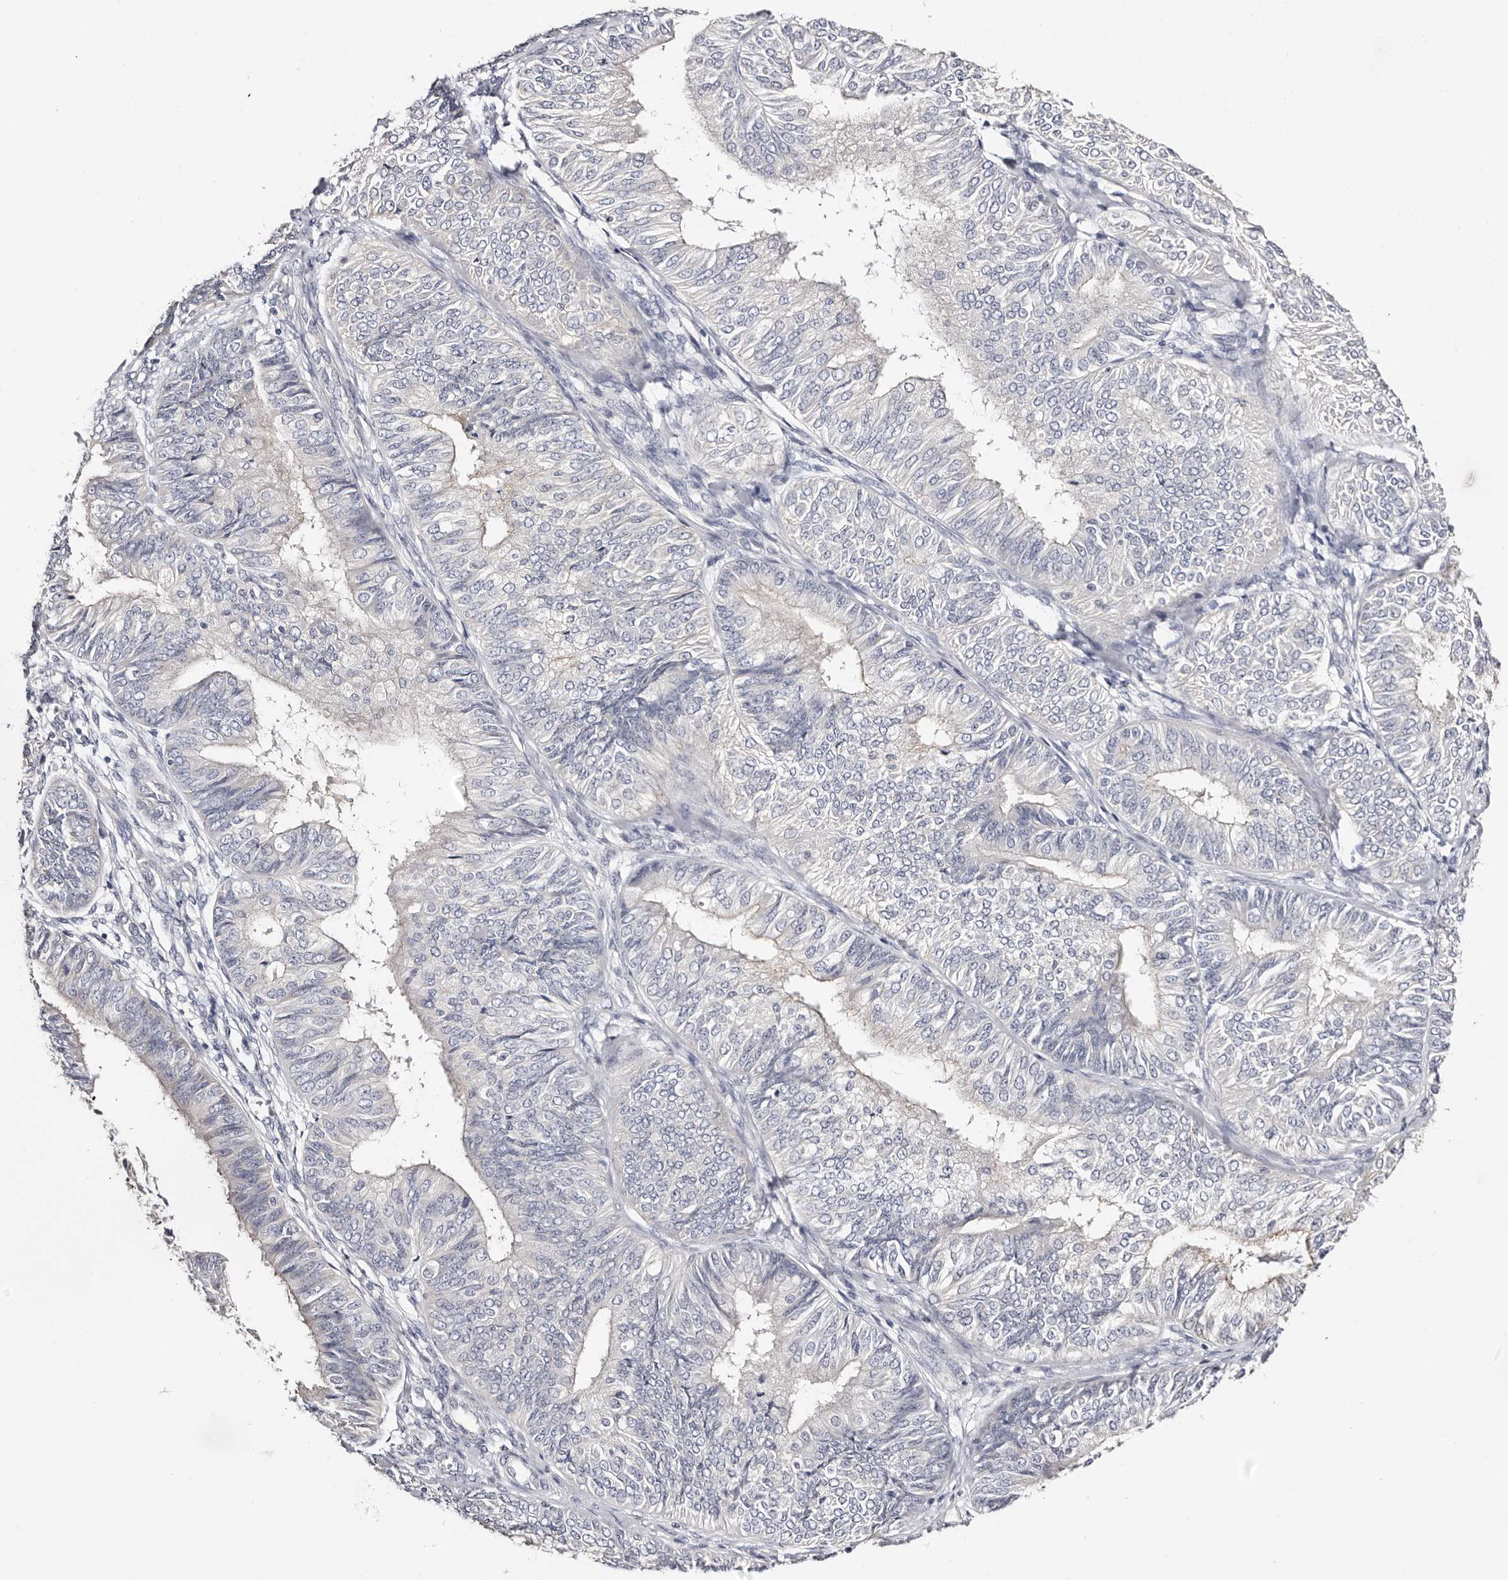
{"staining": {"intensity": "negative", "quantity": "none", "location": "none"}, "tissue": "endometrial cancer", "cell_type": "Tumor cells", "image_type": "cancer", "snomed": [{"axis": "morphology", "description": "Adenocarcinoma, NOS"}, {"axis": "topography", "description": "Endometrium"}], "caption": "The immunohistochemistry histopathology image has no significant expression in tumor cells of endometrial cancer (adenocarcinoma) tissue. (DAB (3,3'-diaminobenzidine) immunohistochemistry, high magnification).", "gene": "ROM1", "patient": {"sex": "female", "age": 58}}